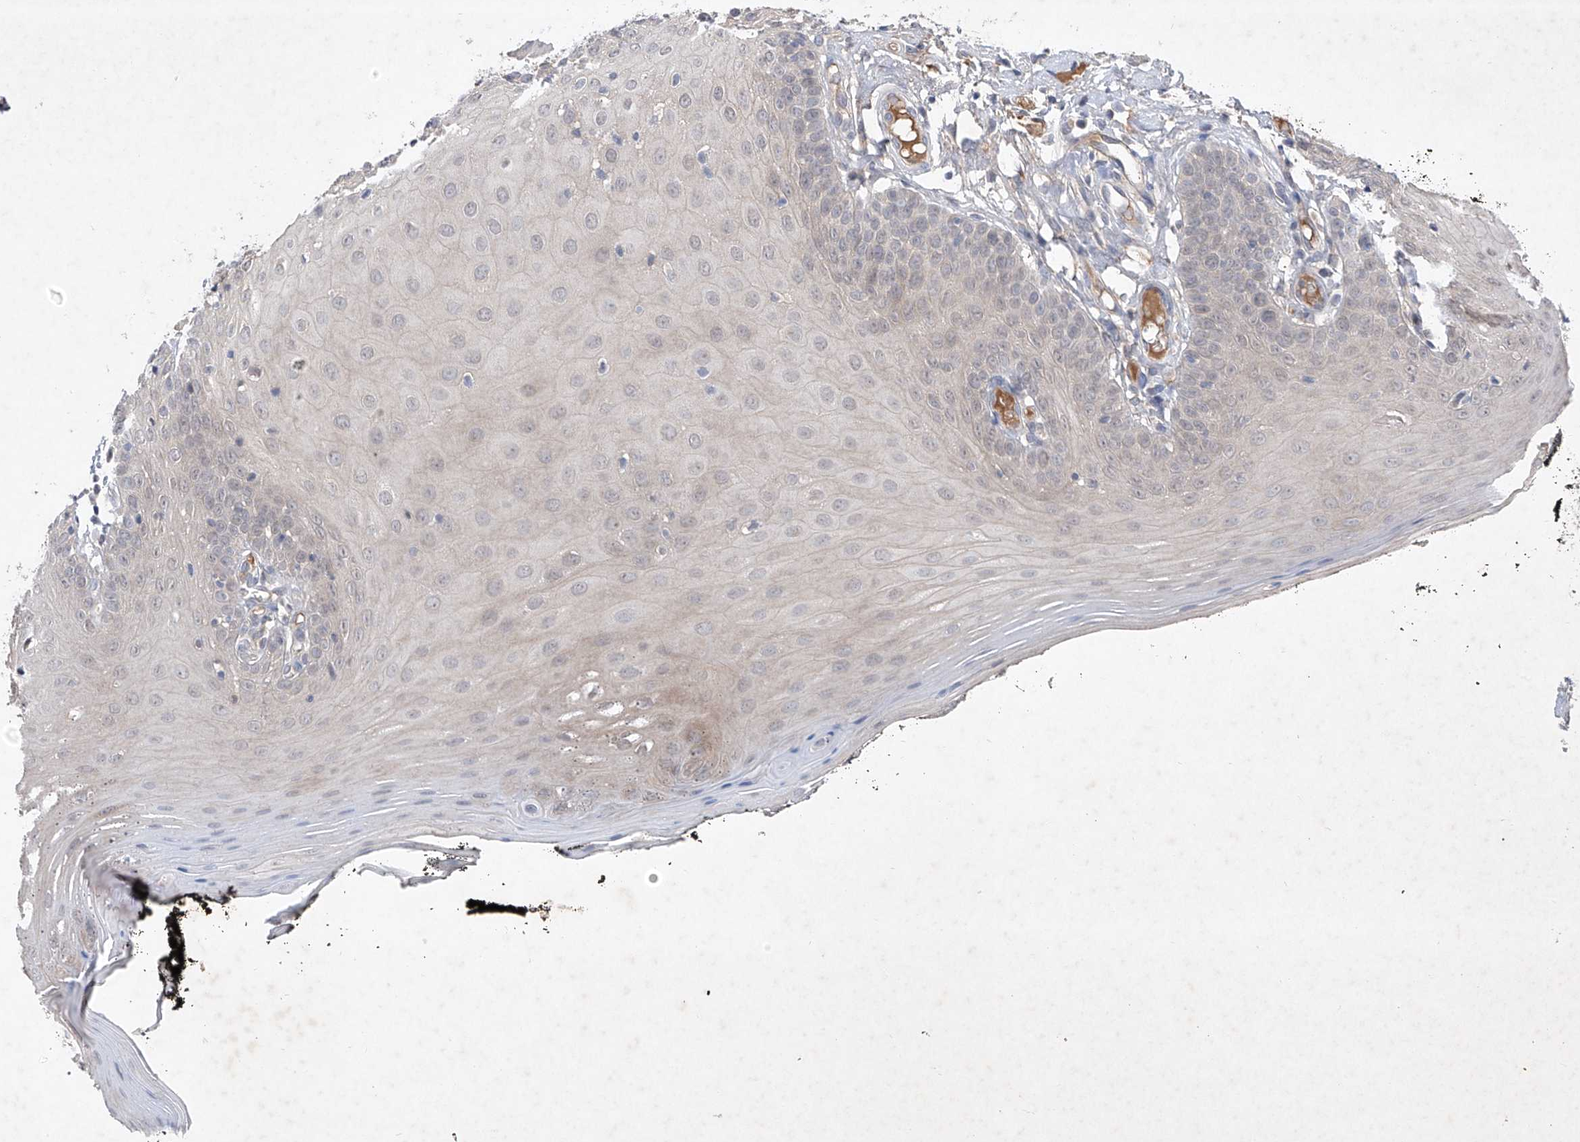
{"staining": {"intensity": "negative", "quantity": "none", "location": "none"}, "tissue": "oral mucosa", "cell_type": "Squamous epithelial cells", "image_type": "normal", "snomed": [{"axis": "morphology", "description": "Normal tissue, NOS"}, {"axis": "topography", "description": "Oral tissue"}], "caption": "Benign oral mucosa was stained to show a protein in brown. There is no significant positivity in squamous epithelial cells.", "gene": "FAM135A", "patient": {"sex": "male", "age": 74}}